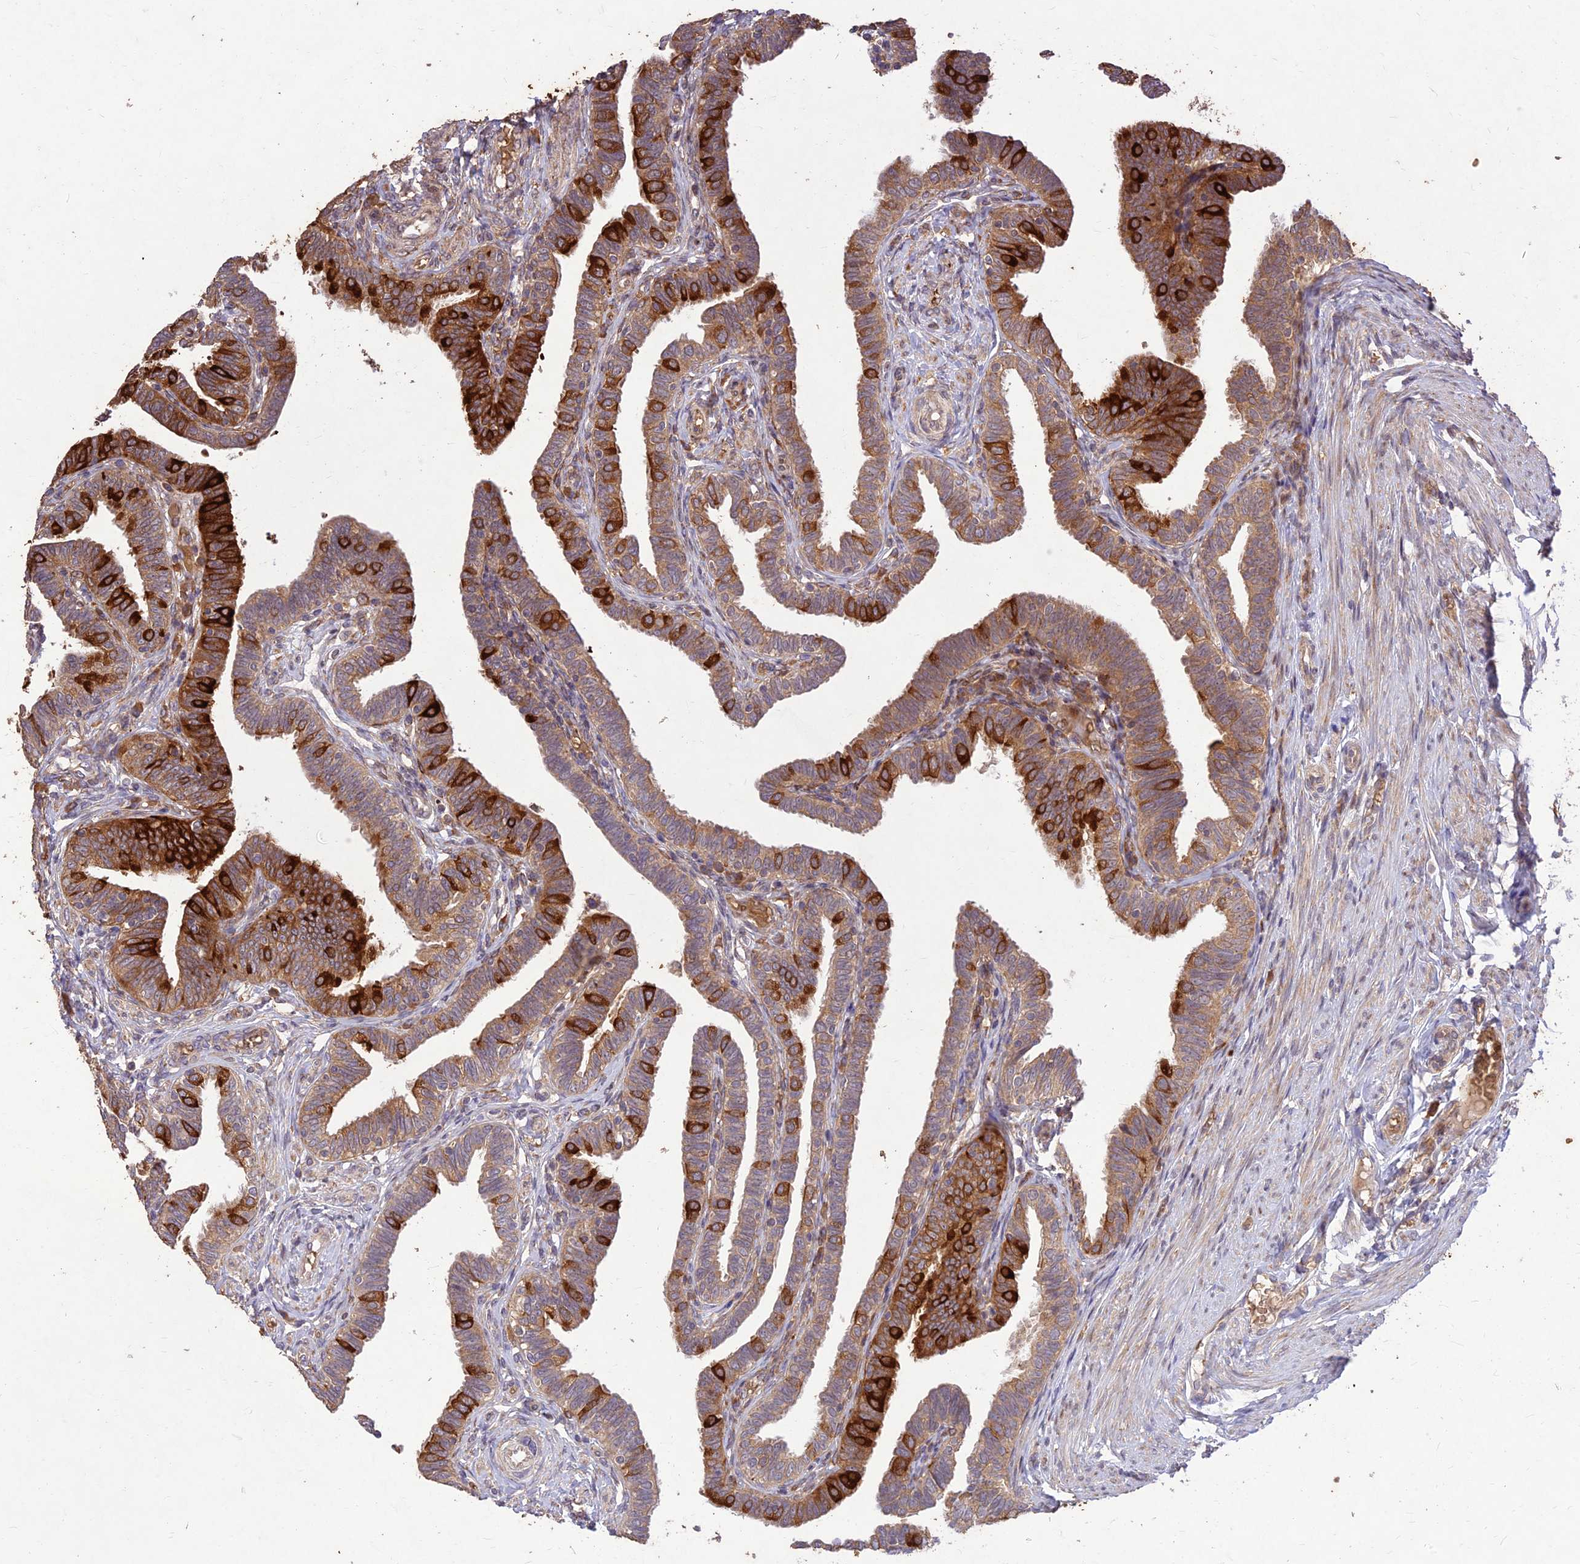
{"staining": {"intensity": "strong", "quantity": ">75%", "location": "cytoplasmic/membranous"}, "tissue": "fallopian tube", "cell_type": "Glandular cells", "image_type": "normal", "snomed": [{"axis": "morphology", "description": "Normal tissue, NOS"}, {"axis": "topography", "description": "Fallopian tube"}], "caption": "DAB immunohistochemical staining of normal fallopian tube shows strong cytoplasmic/membranous protein expression in about >75% of glandular cells. (DAB IHC with brightfield microscopy, high magnification).", "gene": "PPP1R11", "patient": {"sex": "female", "age": 39}}